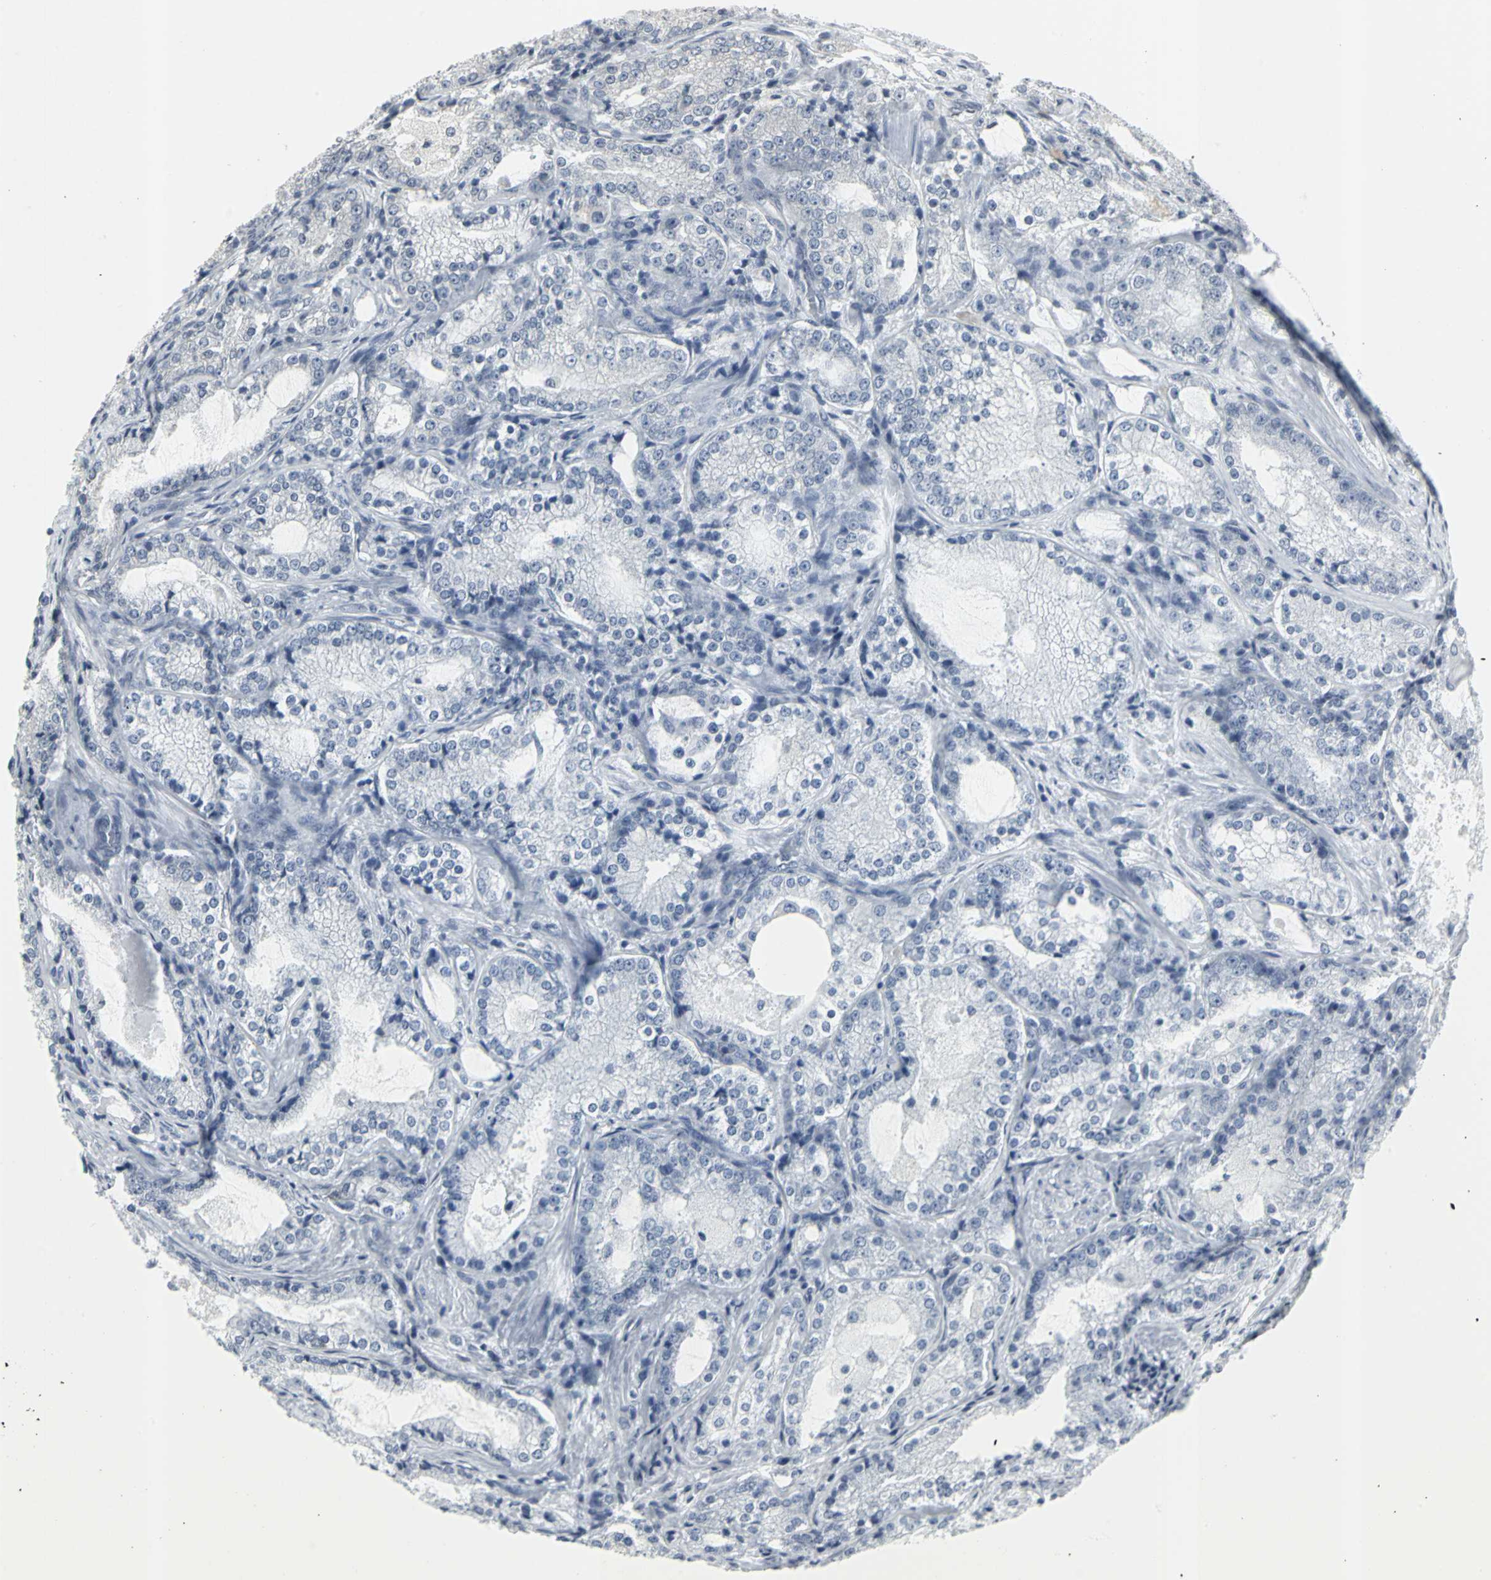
{"staining": {"intensity": "negative", "quantity": "none", "location": "none"}, "tissue": "prostate cancer", "cell_type": "Tumor cells", "image_type": "cancer", "snomed": [{"axis": "morphology", "description": "Adenocarcinoma, High grade"}, {"axis": "topography", "description": "Prostate"}], "caption": "Immunohistochemical staining of prostate high-grade adenocarcinoma displays no significant expression in tumor cells.", "gene": "SH2B3", "patient": {"sex": "male", "age": 63}}